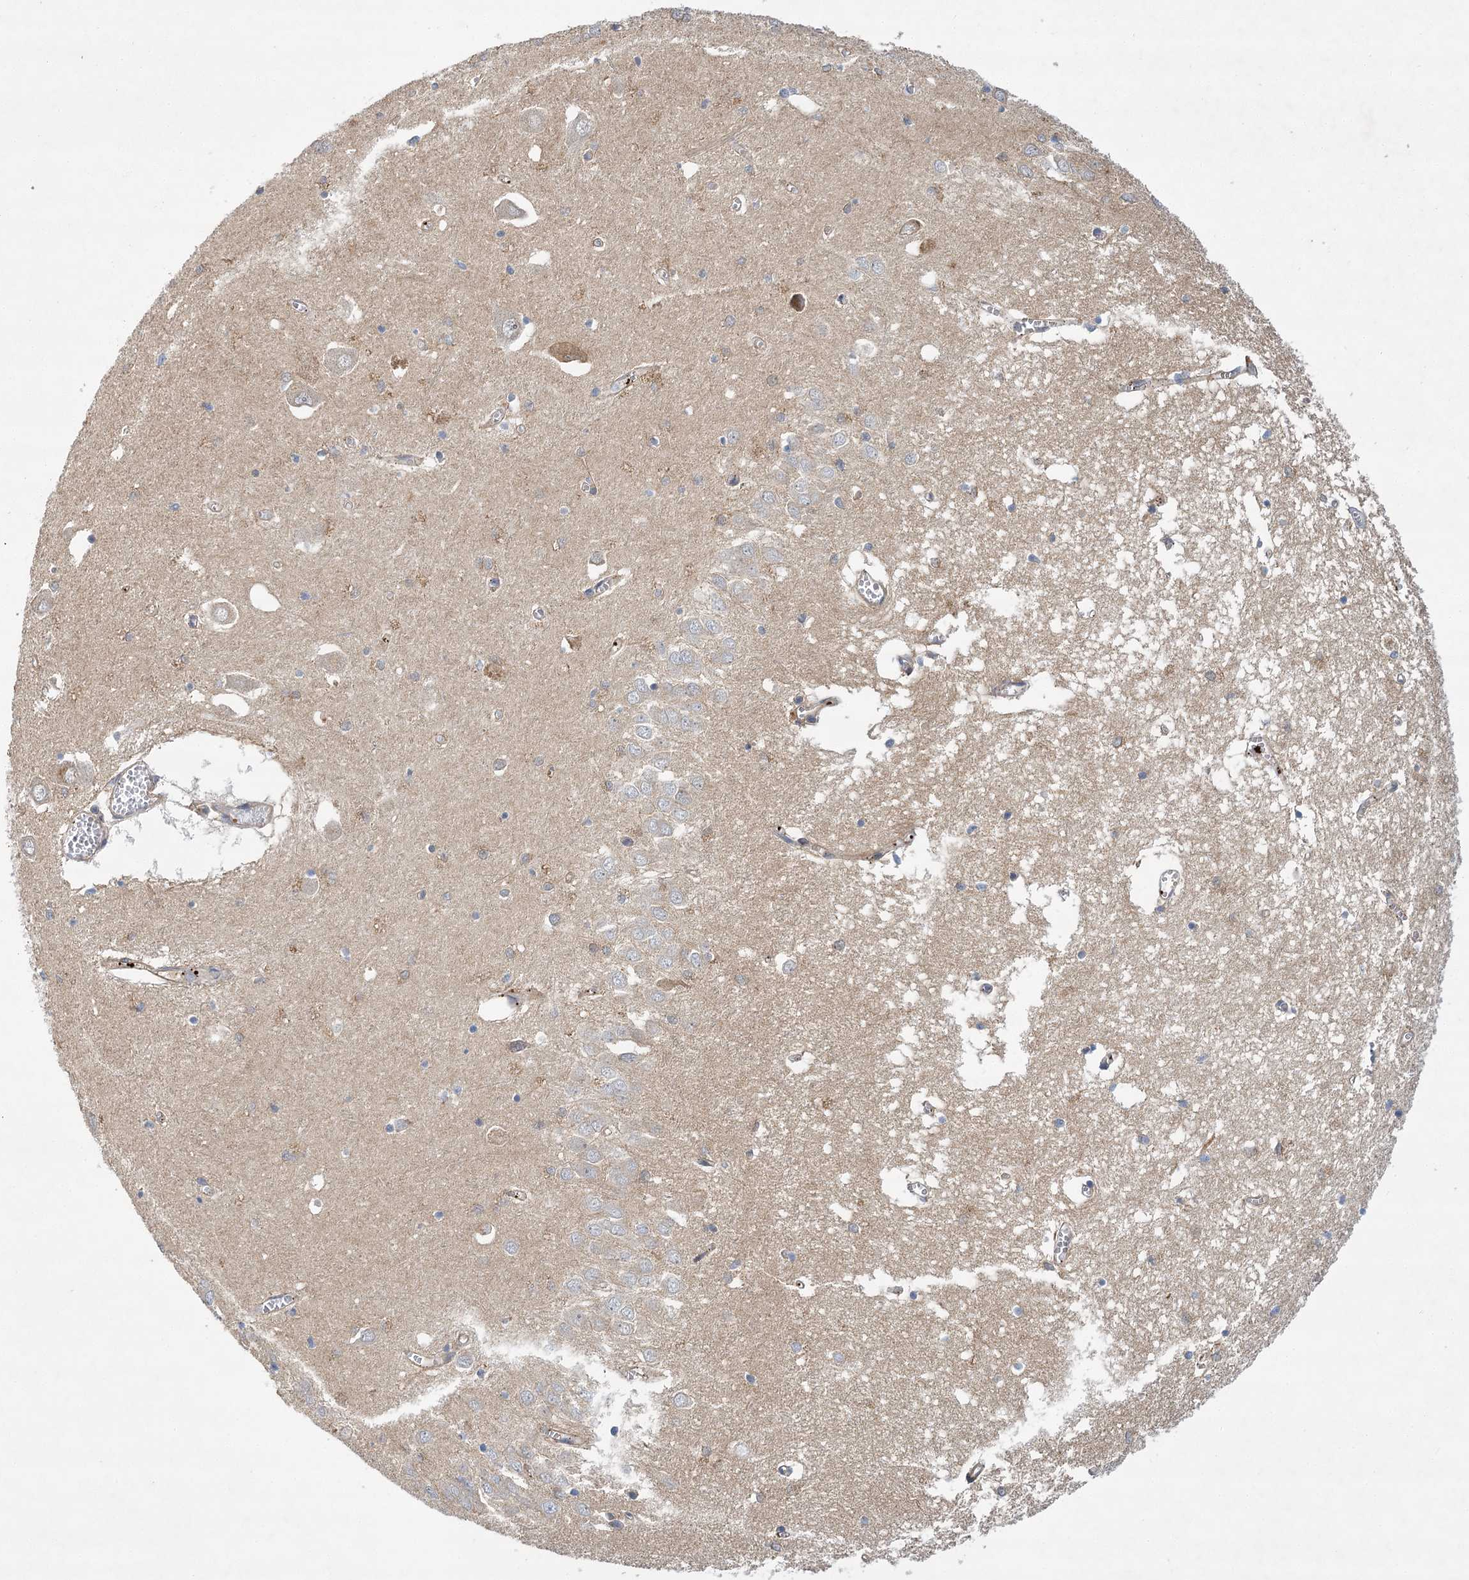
{"staining": {"intensity": "negative", "quantity": "none", "location": "none"}, "tissue": "hippocampus", "cell_type": "Glial cells", "image_type": "normal", "snomed": [{"axis": "morphology", "description": "Normal tissue, NOS"}, {"axis": "topography", "description": "Hippocampus"}], "caption": "An image of hippocampus stained for a protein reveals no brown staining in glial cells. (DAB (3,3'-diaminobenzidine) immunohistochemistry visualized using brightfield microscopy, high magnification).", "gene": "LSS", "patient": {"sex": "male", "age": 70}}